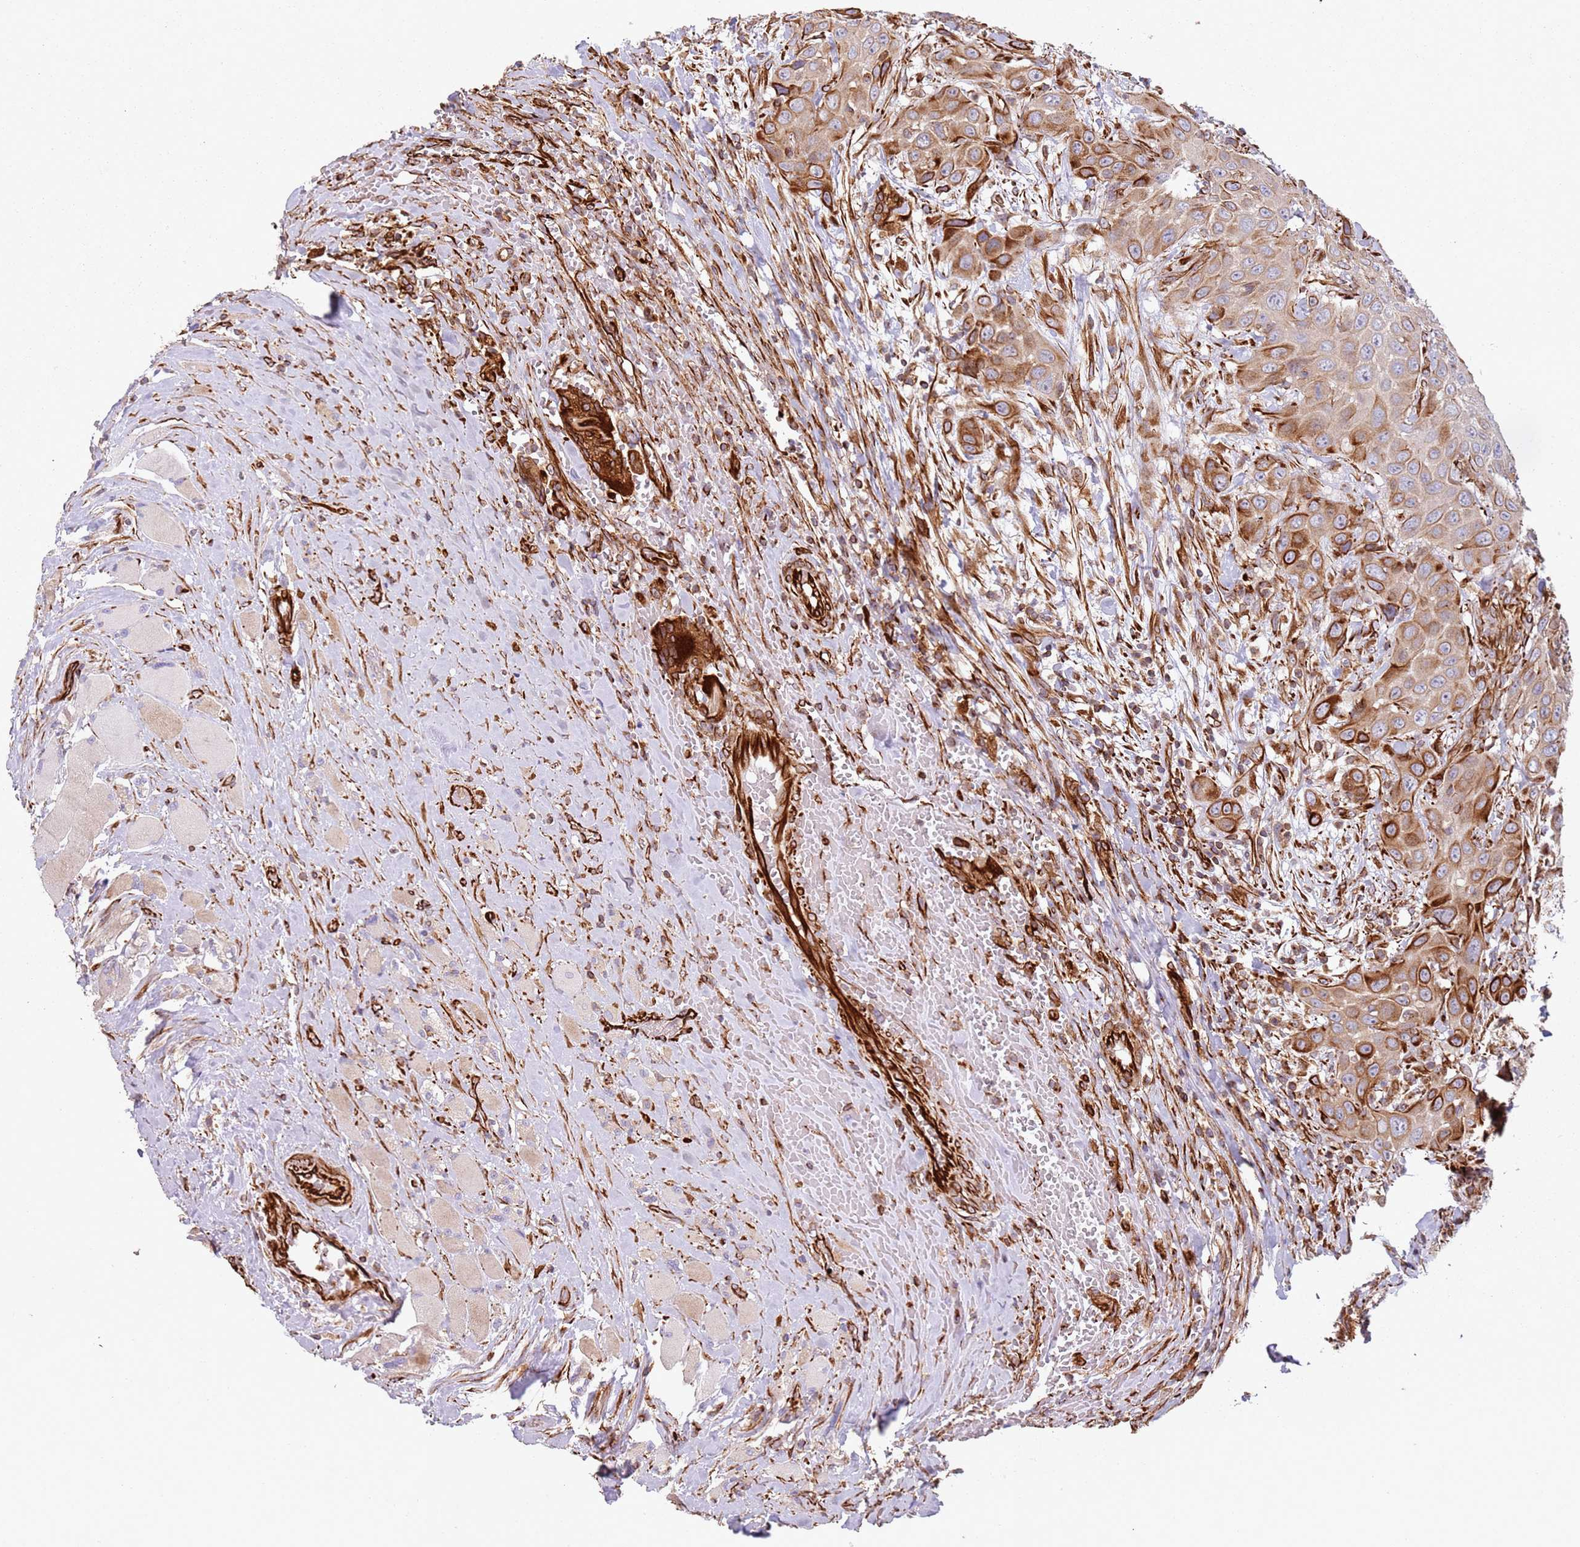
{"staining": {"intensity": "moderate", "quantity": ">75%", "location": "cytoplasmic/membranous"}, "tissue": "head and neck cancer", "cell_type": "Tumor cells", "image_type": "cancer", "snomed": [{"axis": "morphology", "description": "Squamous cell carcinoma, NOS"}, {"axis": "topography", "description": "Head-Neck"}], "caption": "A brown stain highlights moderate cytoplasmic/membranous staining of a protein in human head and neck cancer tumor cells.", "gene": "SNAPIN", "patient": {"sex": "male", "age": 81}}